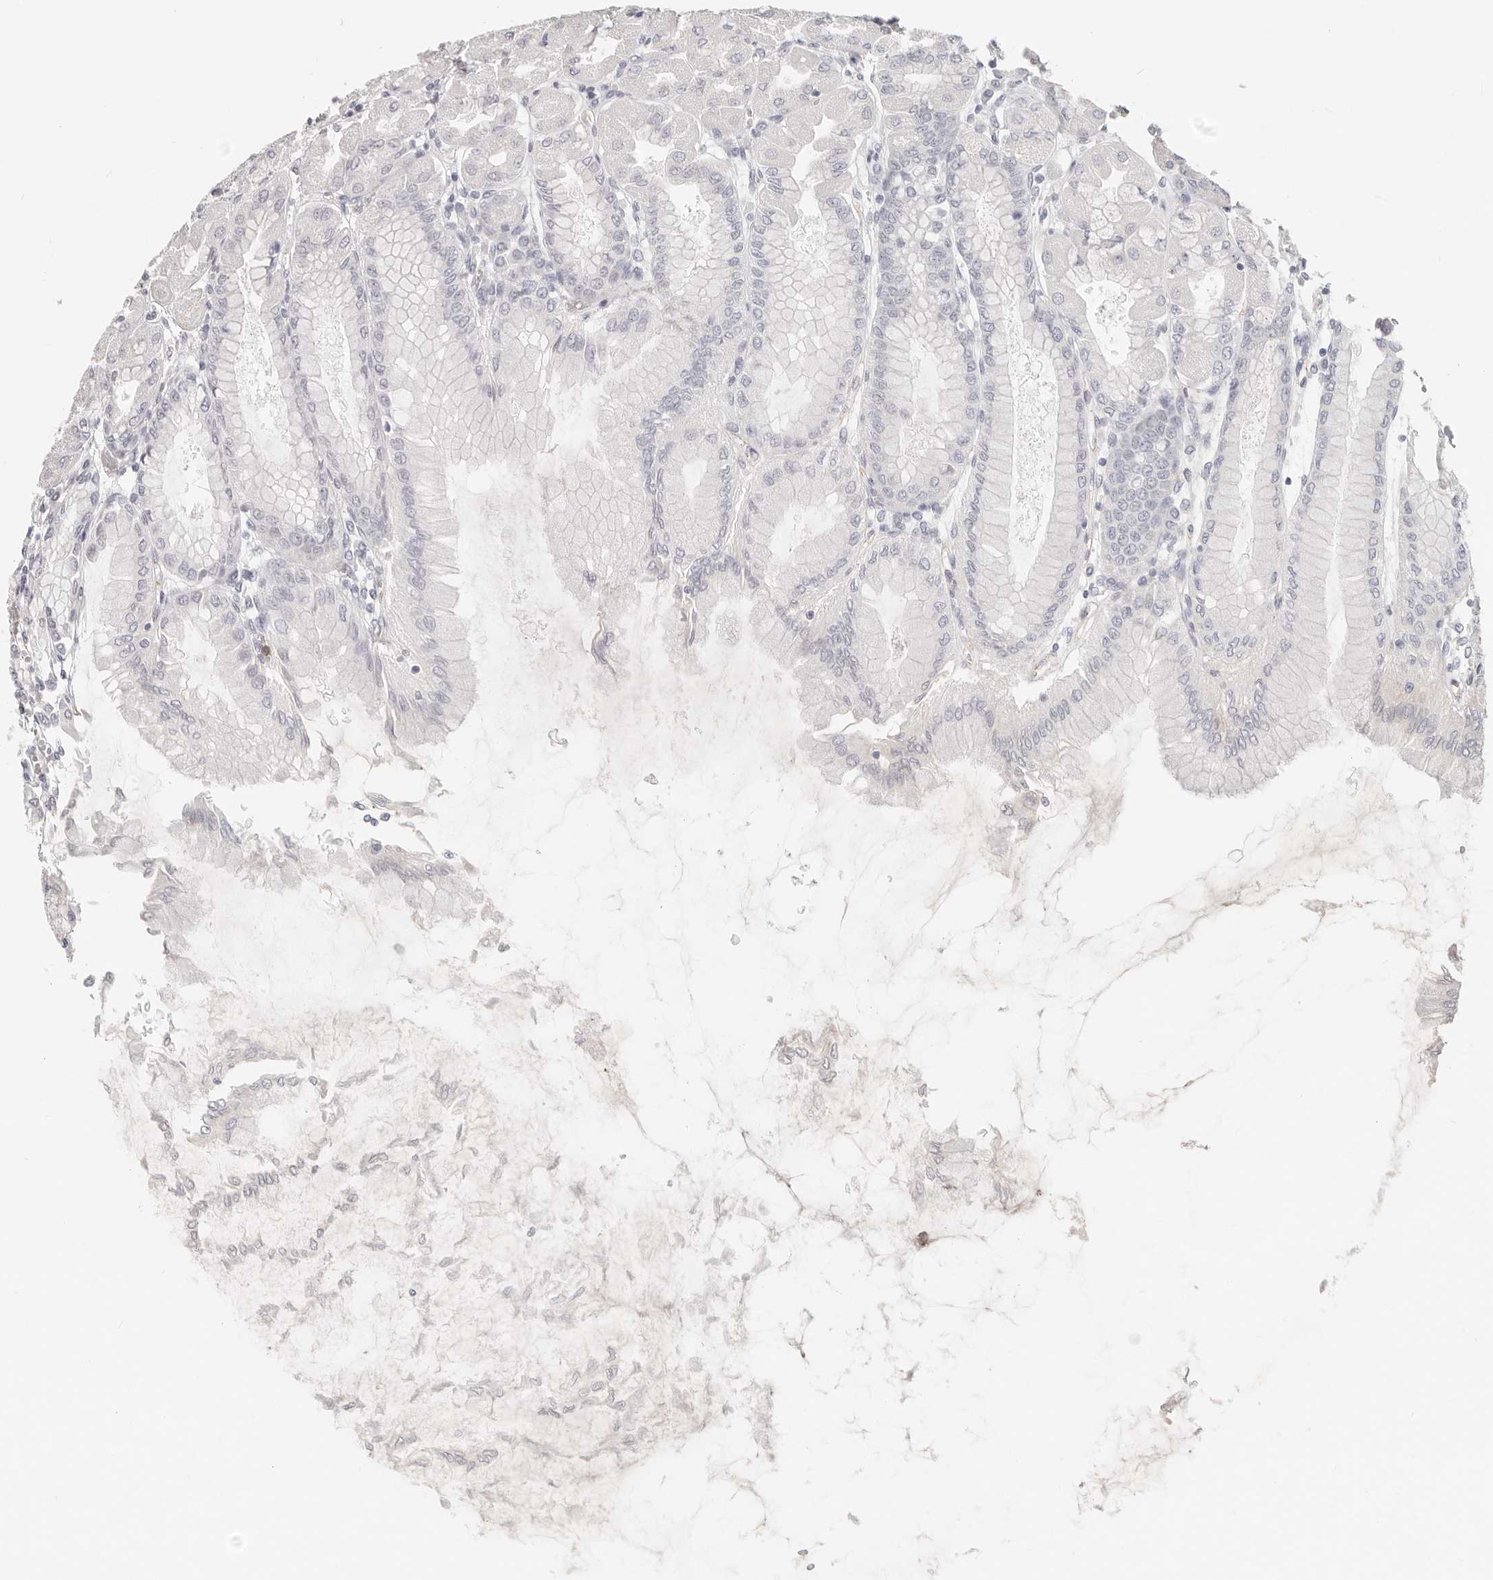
{"staining": {"intensity": "negative", "quantity": "none", "location": "none"}, "tissue": "stomach", "cell_type": "Glandular cells", "image_type": "normal", "snomed": [{"axis": "morphology", "description": "Normal tissue, NOS"}, {"axis": "topography", "description": "Stomach, upper"}], "caption": "Immunohistochemistry (IHC) image of benign human stomach stained for a protein (brown), which shows no staining in glandular cells. The staining is performed using DAB (3,3'-diaminobenzidine) brown chromogen with nuclei counter-stained in using hematoxylin.", "gene": "ASCL1", "patient": {"sex": "female", "age": 56}}